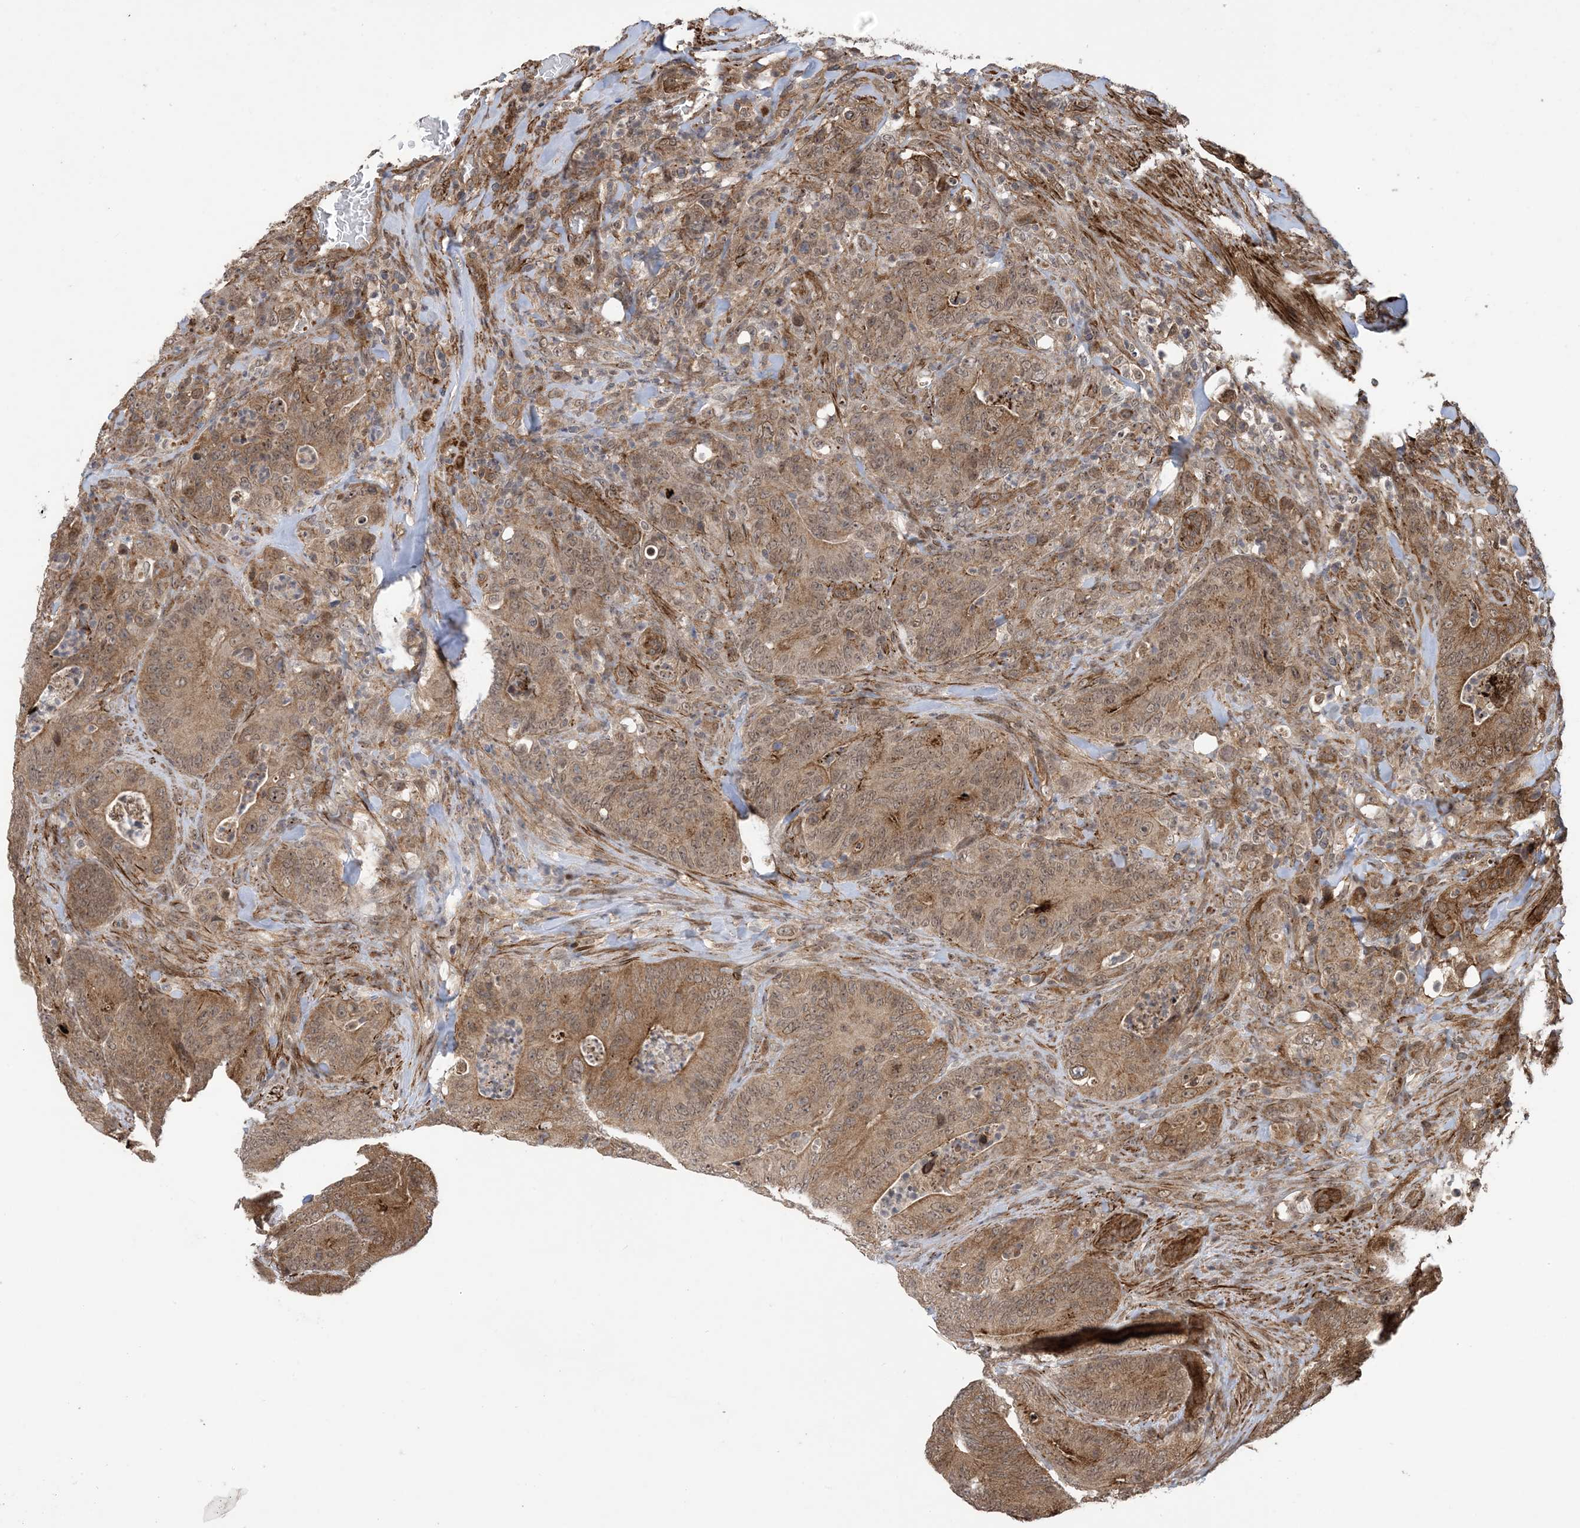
{"staining": {"intensity": "moderate", "quantity": ">75%", "location": "cytoplasmic/membranous"}, "tissue": "colorectal cancer", "cell_type": "Tumor cells", "image_type": "cancer", "snomed": [{"axis": "morphology", "description": "Normal tissue, NOS"}, {"axis": "topography", "description": "Colon"}], "caption": "A brown stain shows moderate cytoplasmic/membranous expression of a protein in colorectal cancer tumor cells. The protein of interest is stained brown, and the nuclei are stained in blue (DAB IHC with brightfield microscopy, high magnification).", "gene": "ZNF511", "patient": {"sex": "female", "age": 82}}